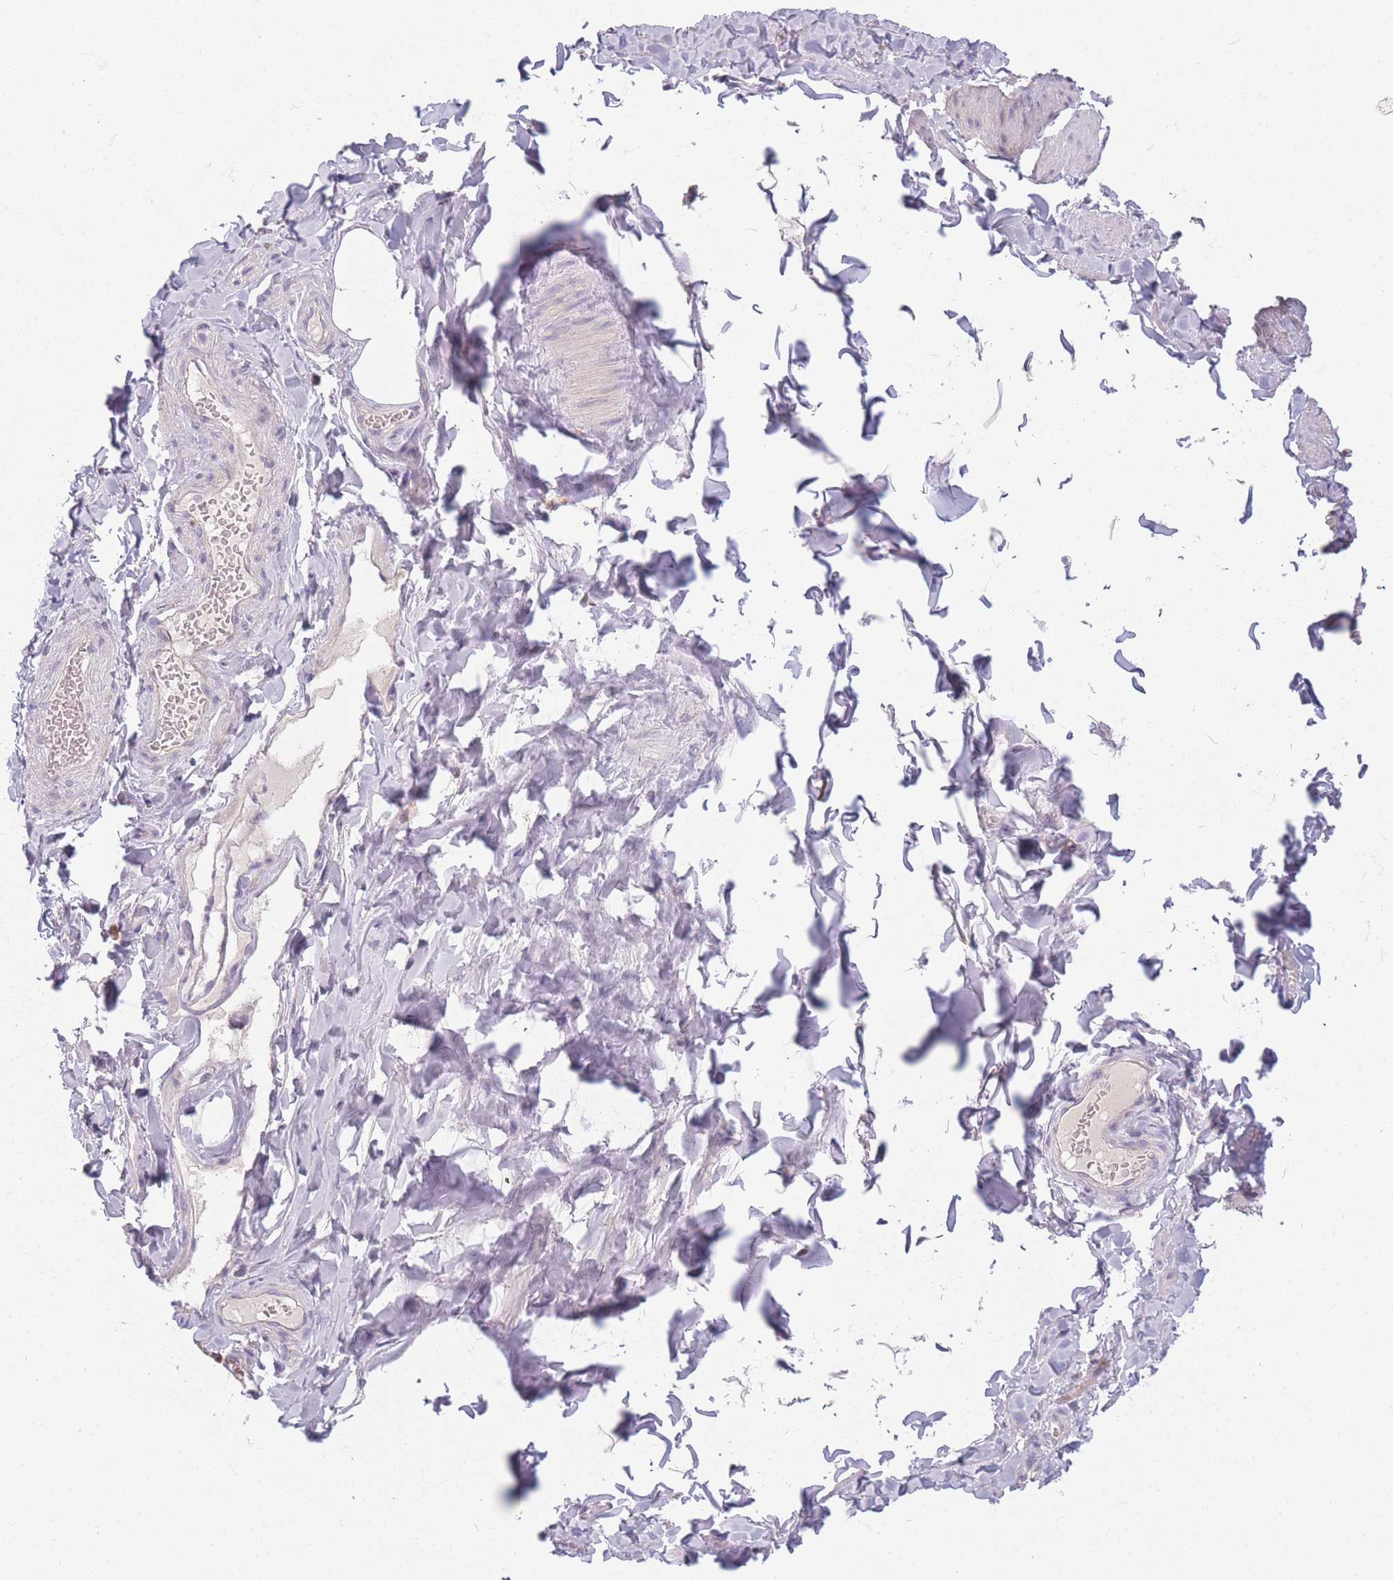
{"staining": {"intensity": "negative", "quantity": "none", "location": "none"}, "tissue": "adipose tissue", "cell_type": "Adipocytes", "image_type": "normal", "snomed": [{"axis": "morphology", "description": "Normal tissue, NOS"}, {"axis": "topography", "description": "Soft tissue"}, {"axis": "topography", "description": "Vascular tissue"}], "caption": "Histopathology image shows no significant protein expression in adipocytes of unremarkable adipose tissue.", "gene": "PRAM1", "patient": {"sex": "male", "age": 54}}